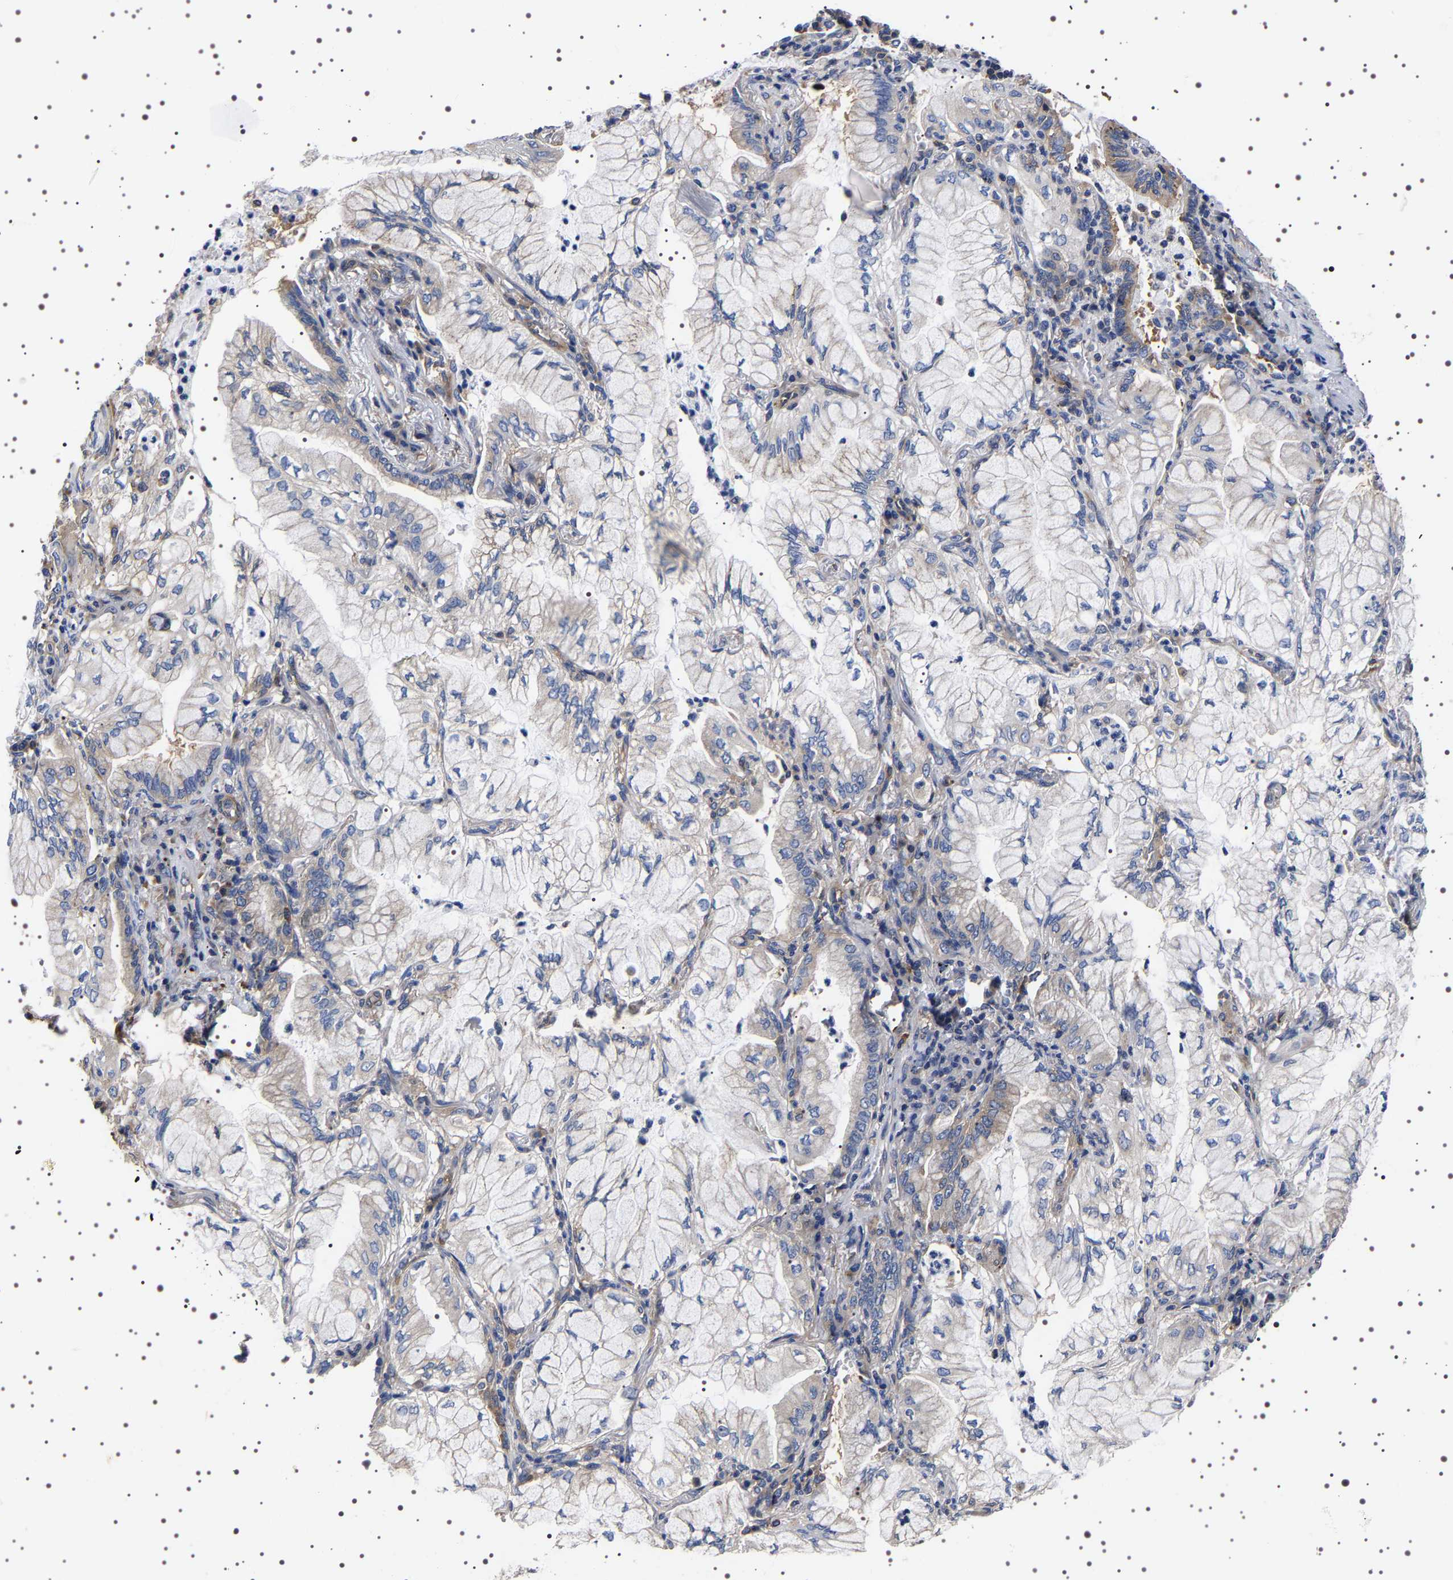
{"staining": {"intensity": "weak", "quantity": "<25%", "location": "cytoplasmic/membranous"}, "tissue": "lung cancer", "cell_type": "Tumor cells", "image_type": "cancer", "snomed": [{"axis": "morphology", "description": "Adenocarcinoma, NOS"}, {"axis": "topography", "description": "Lung"}], "caption": "Tumor cells are negative for brown protein staining in adenocarcinoma (lung). The staining was performed using DAB to visualize the protein expression in brown, while the nuclei were stained in blue with hematoxylin (Magnification: 20x).", "gene": "DARS1", "patient": {"sex": "female", "age": 70}}